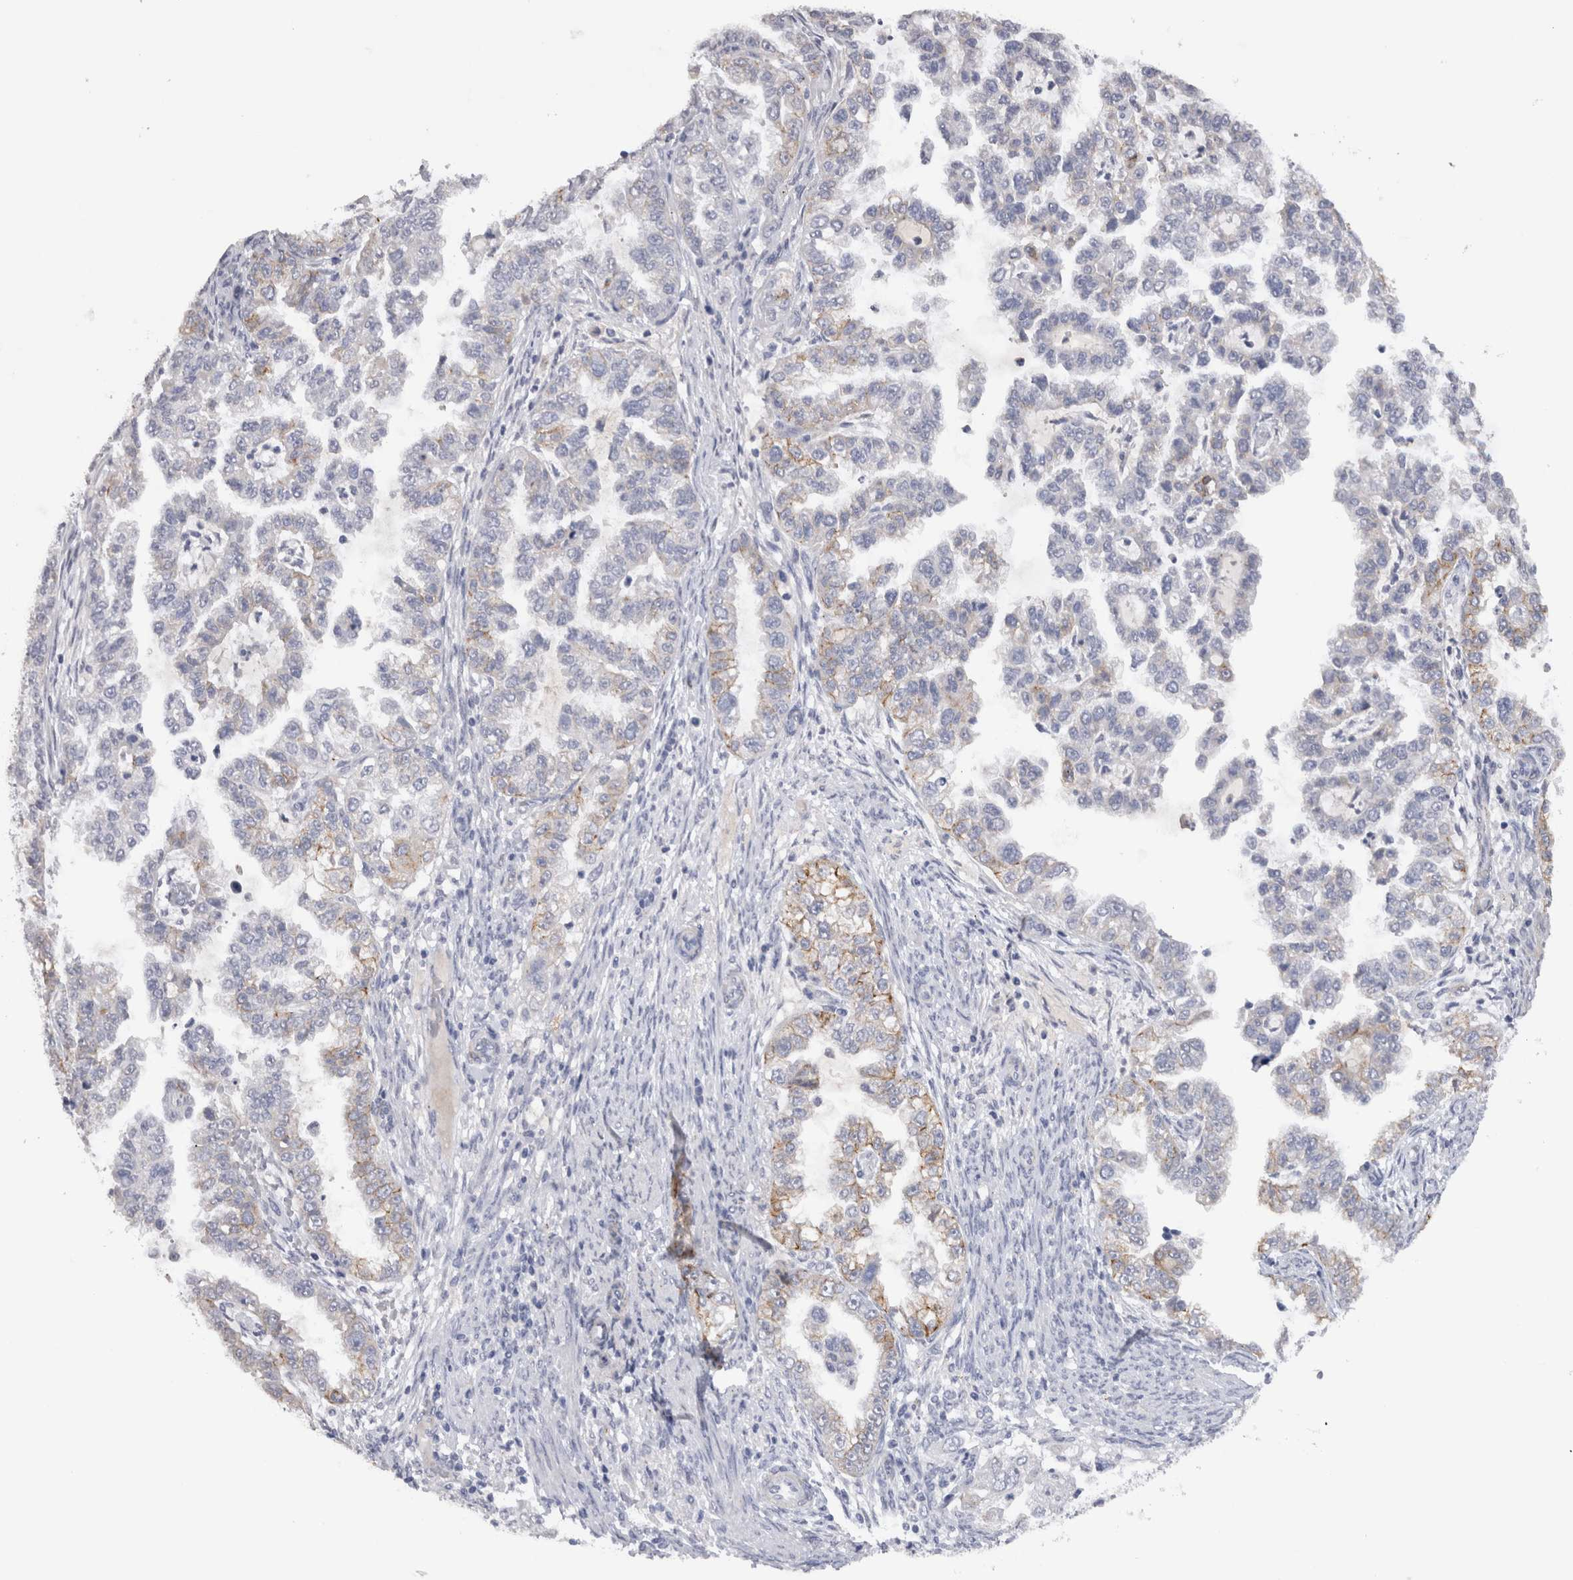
{"staining": {"intensity": "weak", "quantity": "<25%", "location": "cytoplasmic/membranous"}, "tissue": "endometrial cancer", "cell_type": "Tumor cells", "image_type": "cancer", "snomed": [{"axis": "morphology", "description": "Adenocarcinoma, NOS"}, {"axis": "topography", "description": "Endometrium"}], "caption": "Protein analysis of endometrial cancer displays no significant positivity in tumor cells.", "gene": "CDH6", "patient": {"sex": "female", "age": 85}}